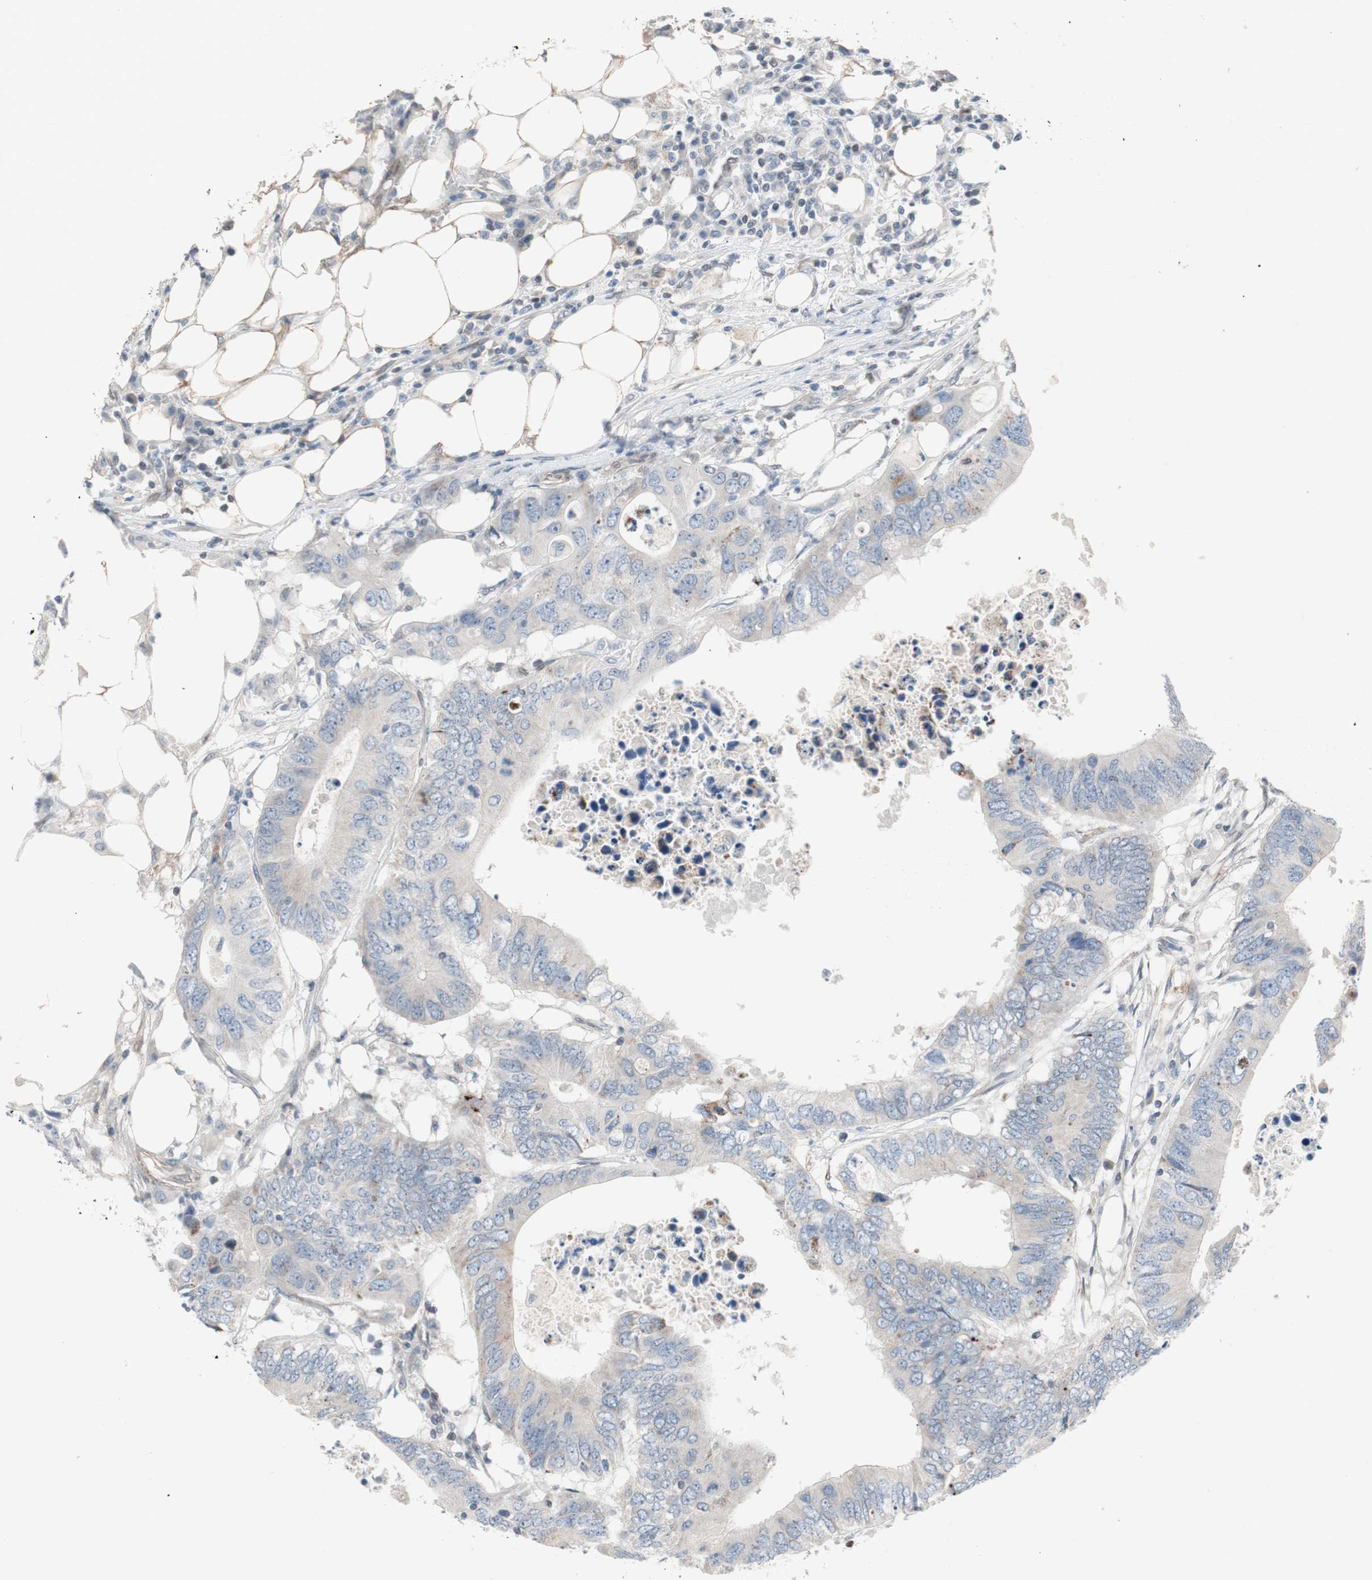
{"staining": {"intensity": "negative", "quantity": "none", "location": "none"}, "tissue": "colorectal cancer", "cell_type": "Tumor cells", "image_type": "cancer", "snomed": [{"axis": "morphology", "description": "Adenocarcinoma, NOS"}, {"axis": "topography", "description": "Colon"}], "caption": "IHC photomicrograph of neoplastic tissue: human colorectal cancer (adenocarcinoma) stained with DAB (3,3'-diaminobenzidine) displays no significant protein positivity in tumor cells. (DAB immunohistochemistry with hematoxylin counter stain).", "gene": "ARNT2", "patient": {"sex": "male", "age": 71}}